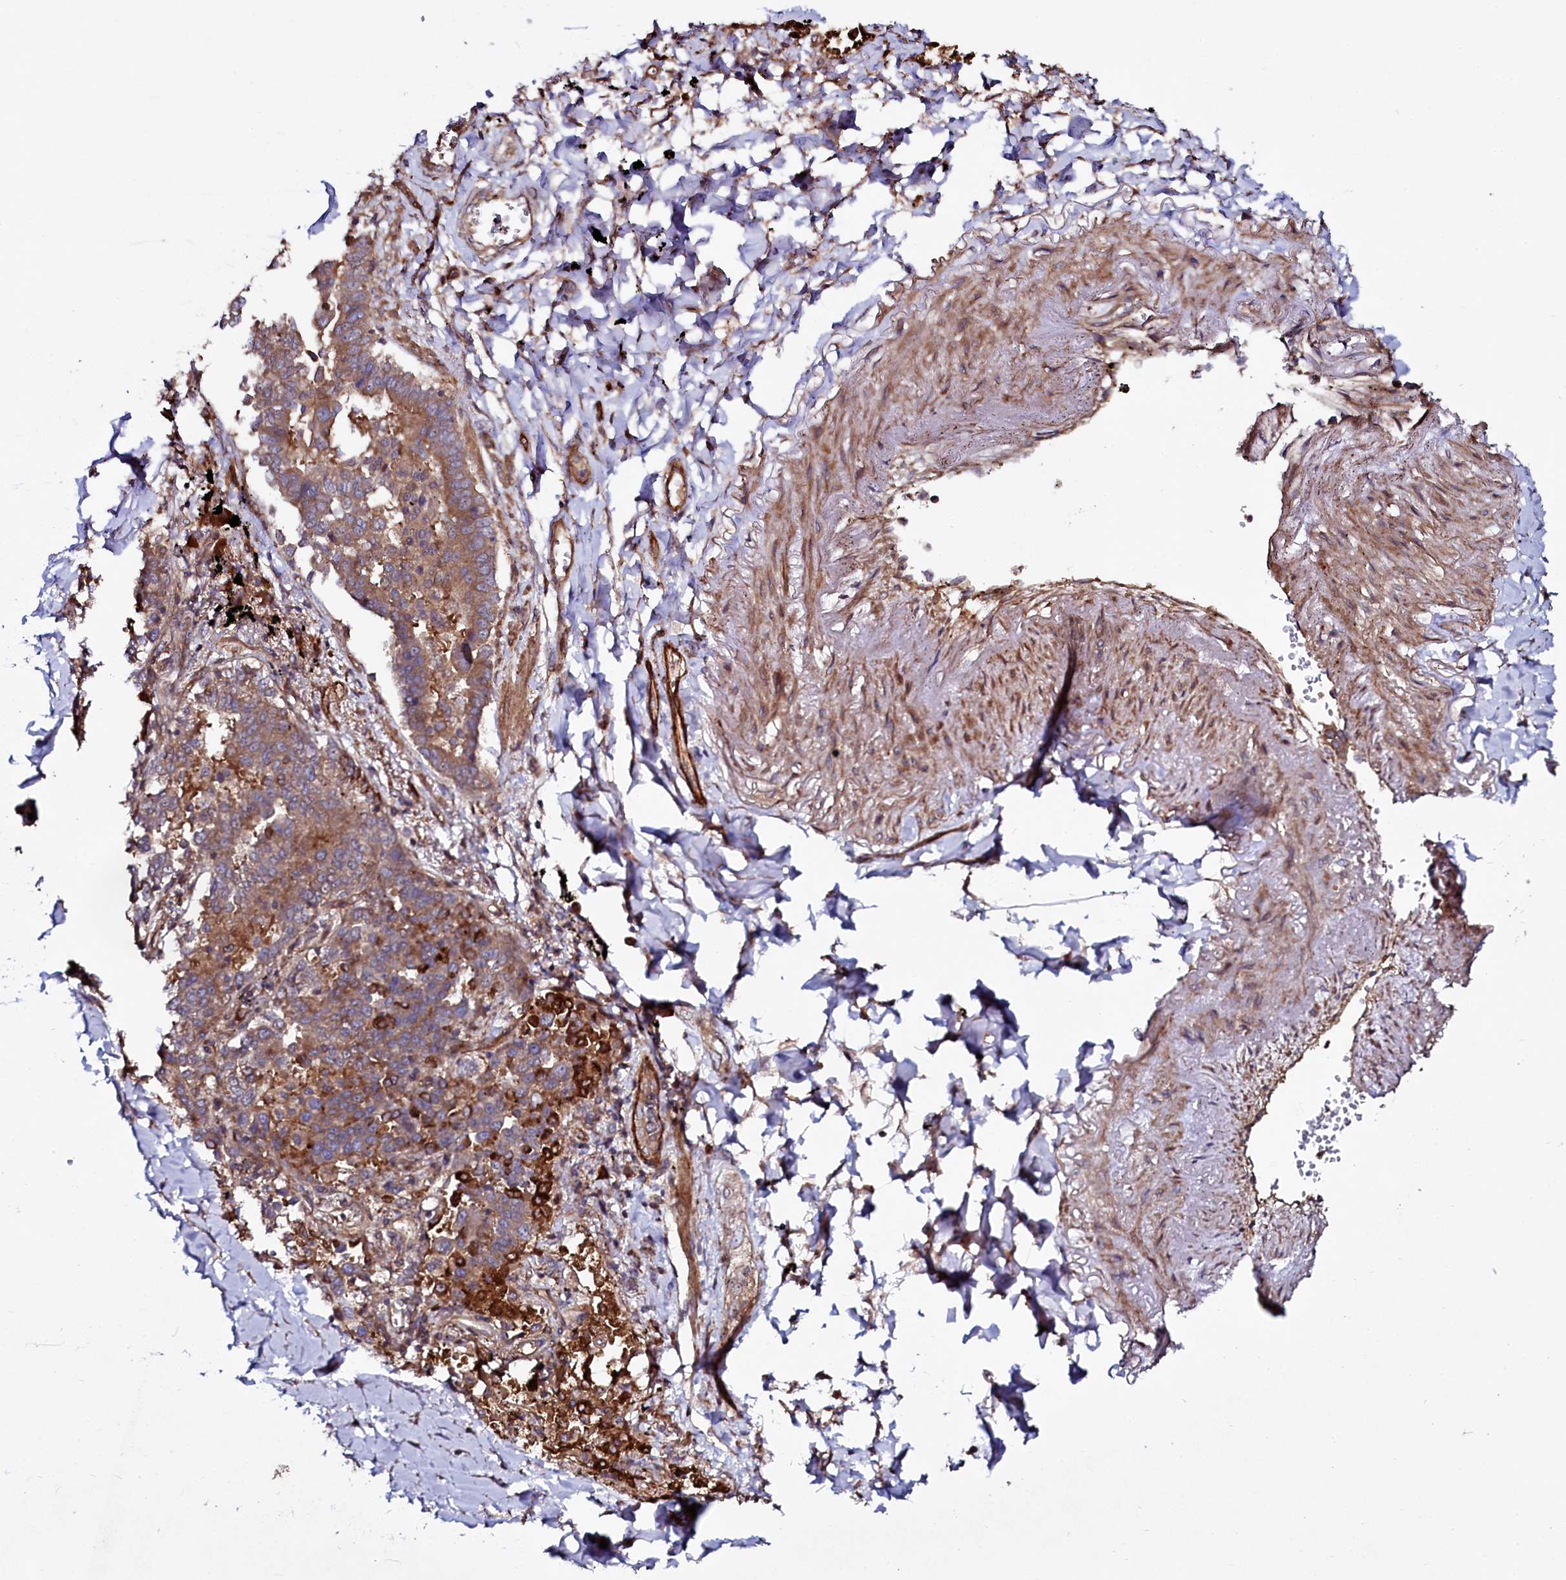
{"staining": {"intensity": "moderate", "quantity": "25%-75%", "location": "cytoplasmic/membranous"}, "tissue": "lung cancer", "cell_type": "Tumor cells", "image_type": "cancer", "snomed": [{"axis": "morphology", "description": "Adenocarcinoma, NOS"}, {"axis": "topography", "description": "Lung"}], "caption": "Lung adenocarcinoma stained with a protein marker reveals moderate staining in tumor cells.", "gene": "USPL1", "patient": {"sex": "male", "age": 67}}